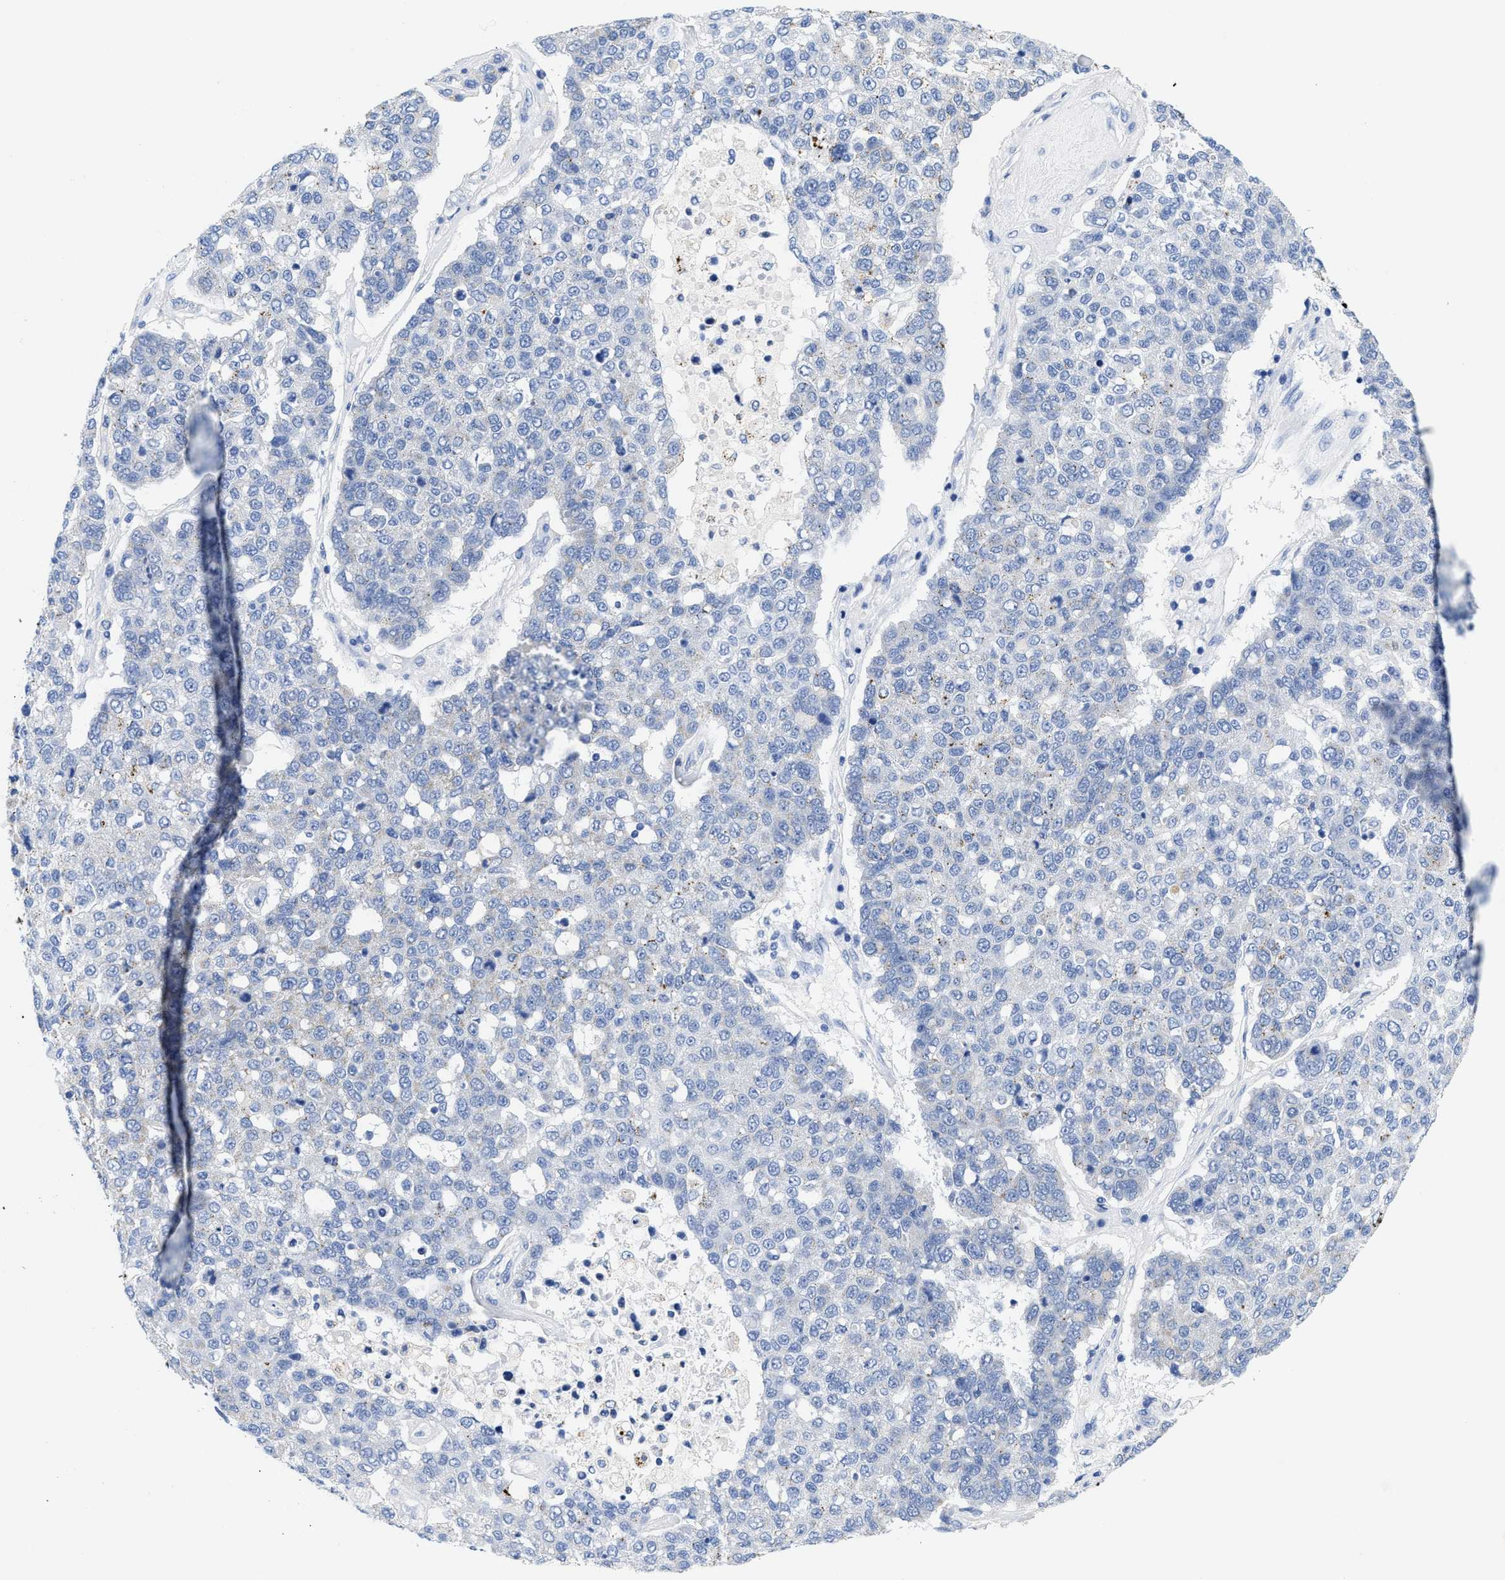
{"staining": {"intensity": "negative", "quantity": "none", "location": "none"}, "tissue": "pancreatic cancer", "cell_type": "Tumor cells", "image_type": "cancer", "snomed": [{"axis": "morphology", "description": "Adenocarcinoma, NOS"}, {"axis": "topography", "description": "Pancreas"}], "caption": "Pancreatic cancer (adenocarcinoma) stained for a protein using immunohistochemistry (IHC) shows no staining tumor cells.", "gene": "TBRG4", "patient": {"sex": "female", "age": 61}}